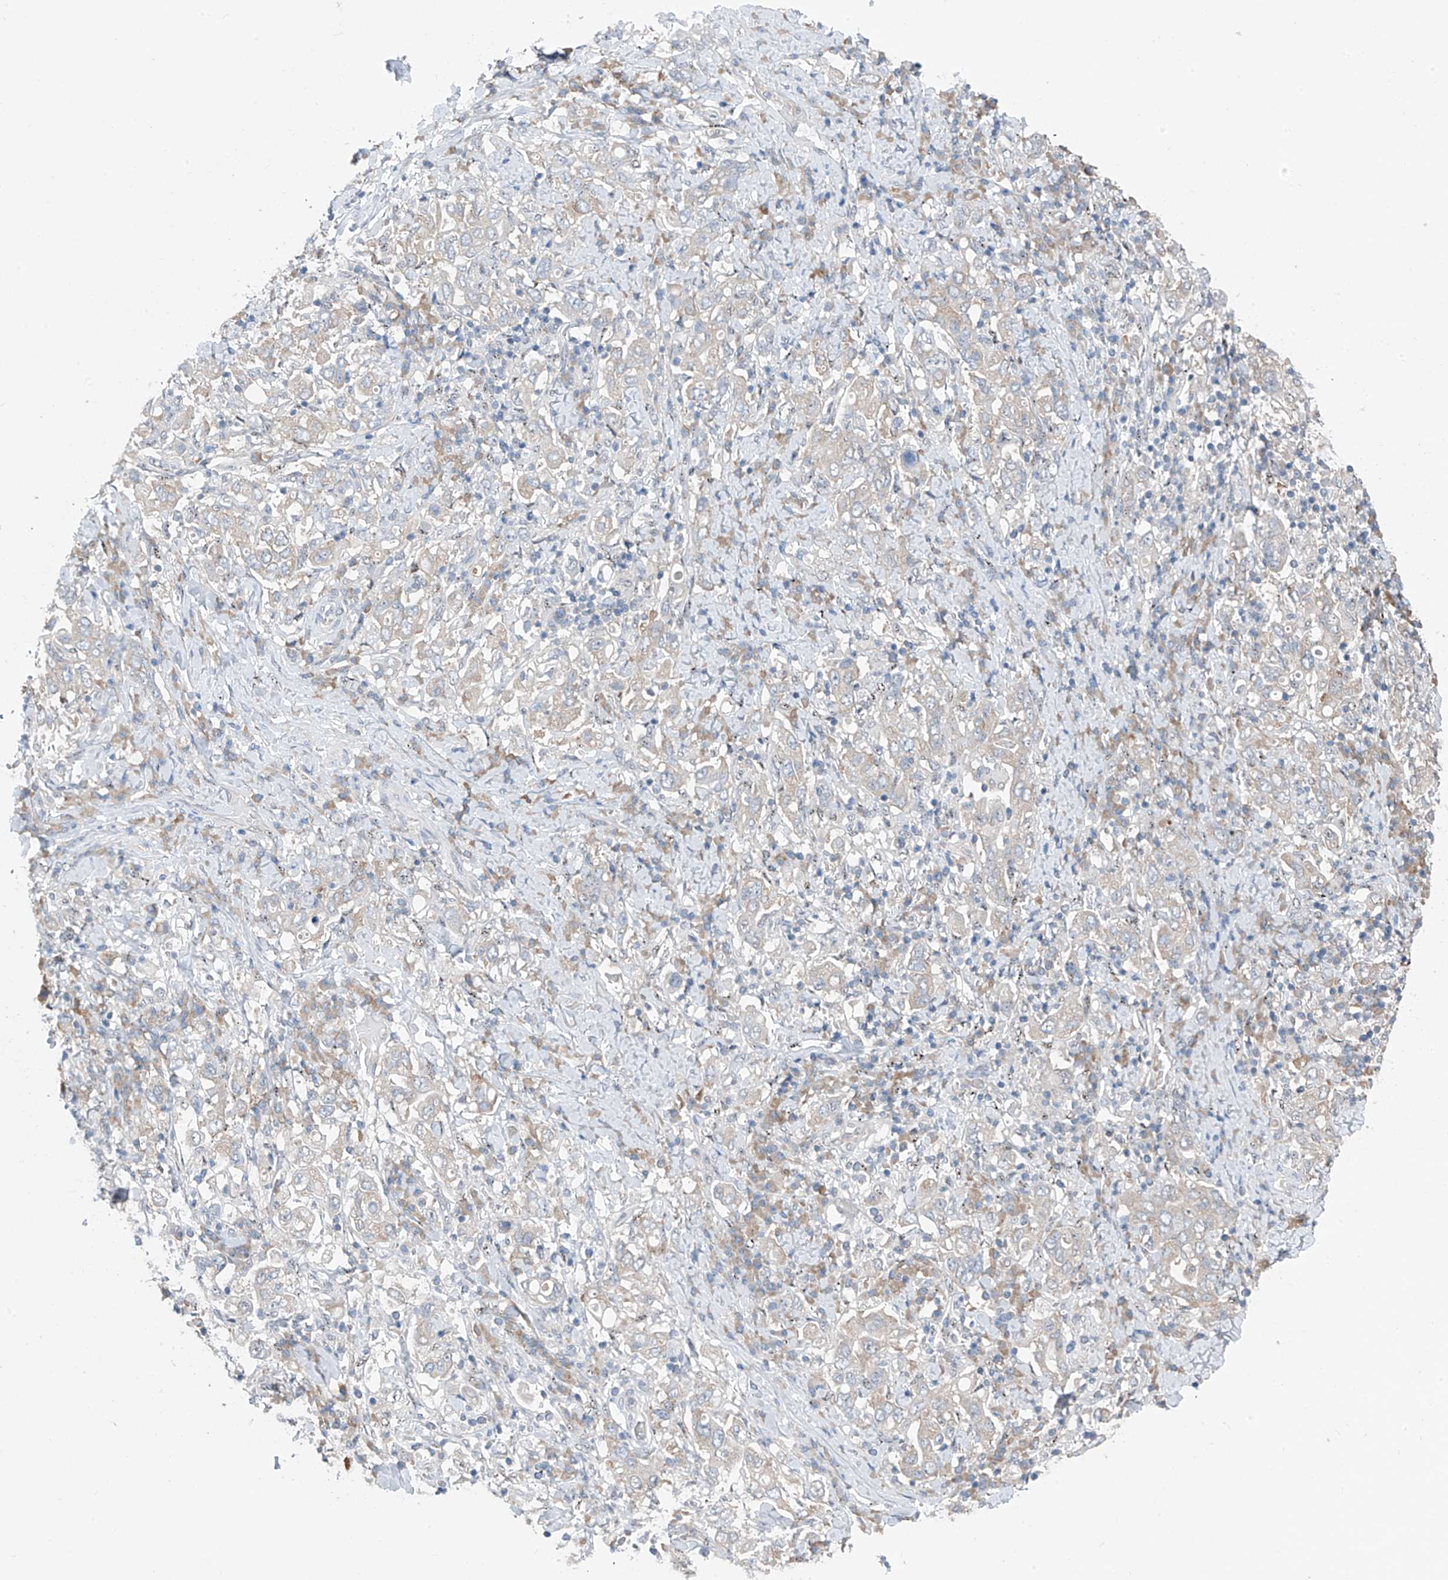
{"staining": {"intensity": "weak", "quantity": "<25%", "location": "cytoplasmic/membranous"}, "tissue": "stomach cancer", "cell_type": "Tumor cells", "image_type": "cancer", "snomed": [{"axis": "morphology", "description": "Adenocarcinoma, NOS"}, {"axis": "topography", "description": "Stomach, upper"}], "caption": "Immunohistochemistry (IHC) photomicrograph of neoplastic tissue: human adenocarcinoma (stomach) stained with DAB exhibits no significant protein positivity in tumor cells. The staining is performed using DAB (3,3'-diaminobenzidine) brown chromogen with nuclei counter-stained in using hematoxylin.", "gene": "RPL4", "patient": {"sex": "male", "age": 62}}